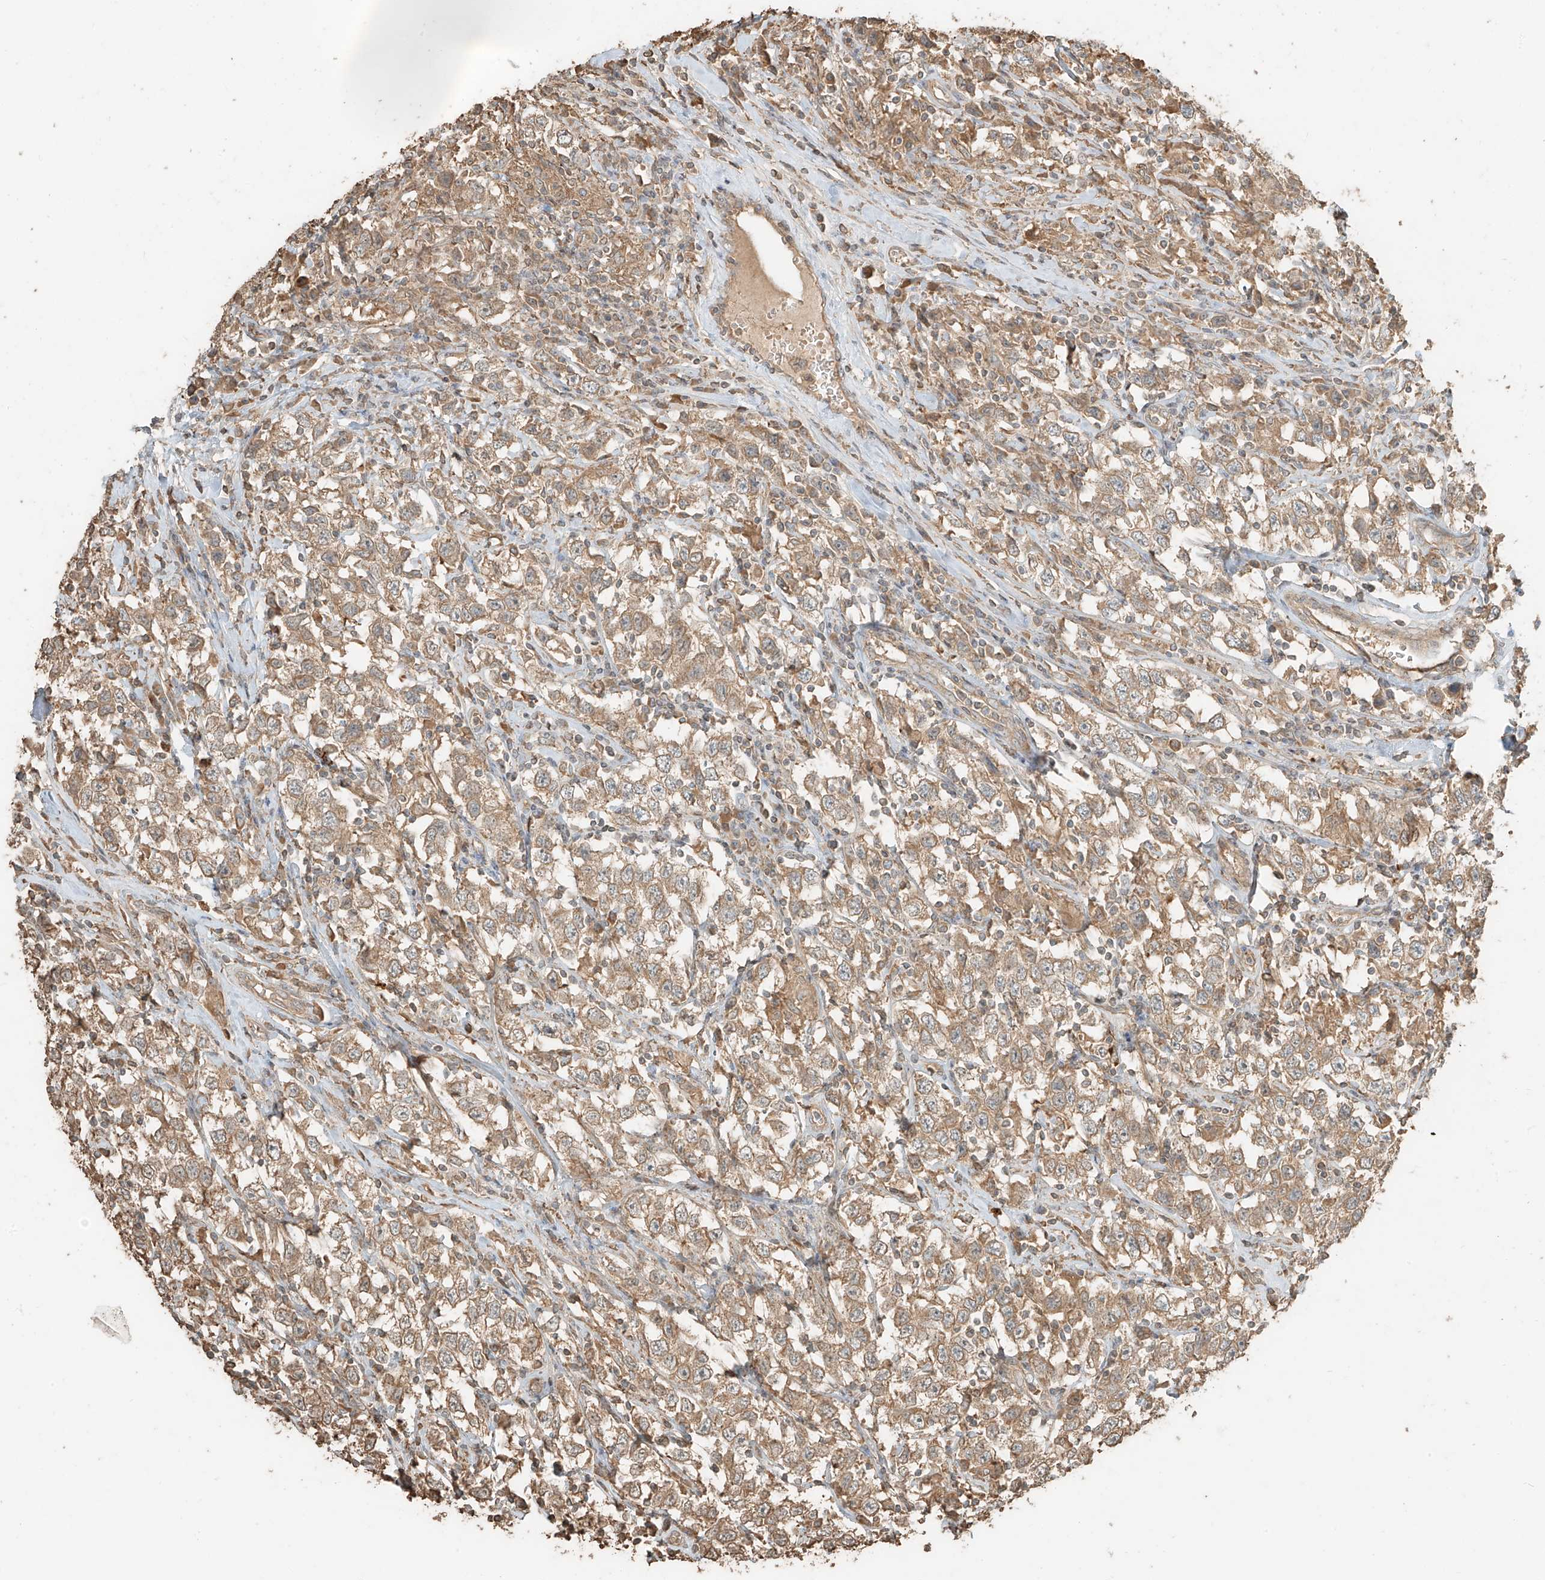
{"staining": {"intensity": "moderate", "quantity": ">75%", "location": "cytoplasmic/membranous"}, "tissue": "testis cancer", "cell_type": "Tumor cells", "image_type": "cancer", "snomed": [{"axis": "morphology", "description": "Seminoma, NOS"}, {"axis": "topography", "description": "Testis"}], "caption": "The immunohistochemical stain highlights moderate cytoplasmic/membranous expression in tumor cells of seminoma (testis) tissue.", "gene": "RFTN2", "patient": {"sex": "male", "age": 41}}